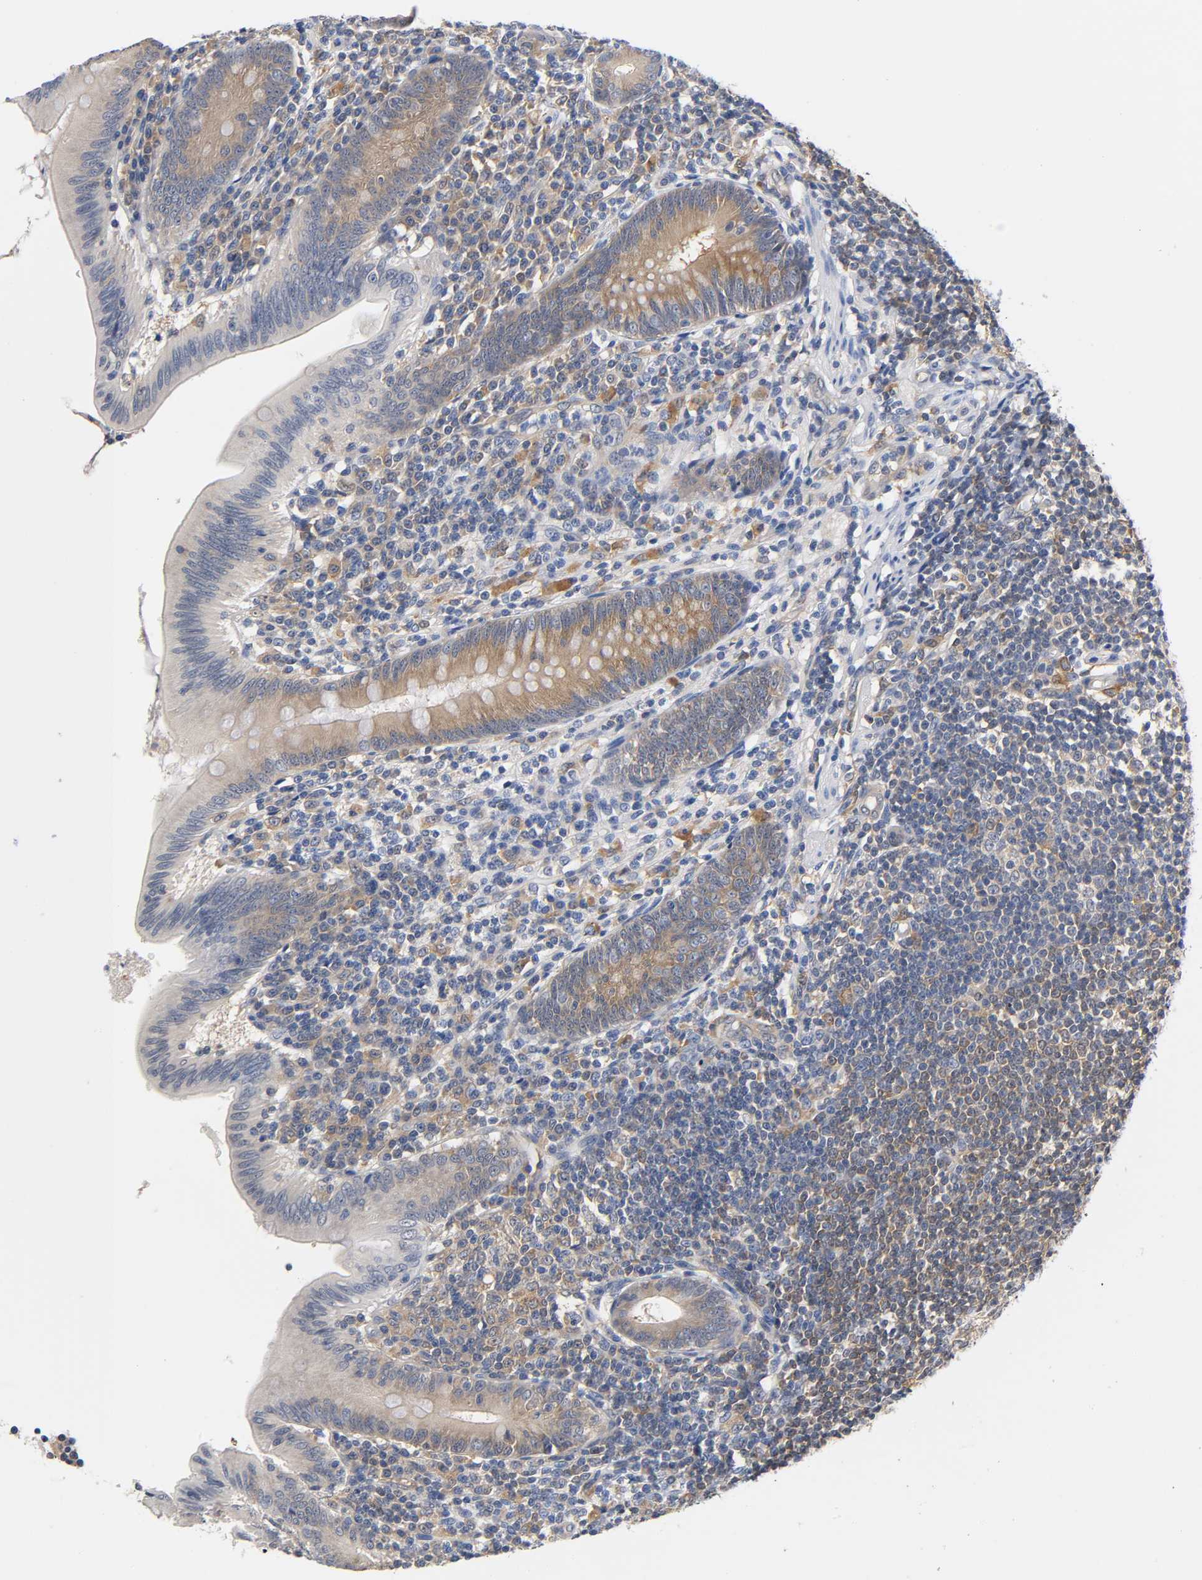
{"staining": {"intensity": "moderate", "quantity": ">75%", "location": "cytoplasmic/membranous"}, "tissue": "appendix", "cell_type": "Glandular cells", "image_type": "normal", "snomed": [{"axis": "morphology", "description": "Normal tissue, NOS"}, {"axis": "morphology", "description": "Inflammation, NOS"}, {"axis": "topography", "description": "Appendix"}], "caption": "High-power microscopy captured an immunohistochemistry (IHC) micrograph of unremarkable appendix, revealing moderate cytoplasmic/membranous expression in approximately >75% of glandular cells. (DAB = brown stain, brightfield microscopy at high magnification).", "gene": "FYN", "patient": {"sex": "male", "age": 46}}